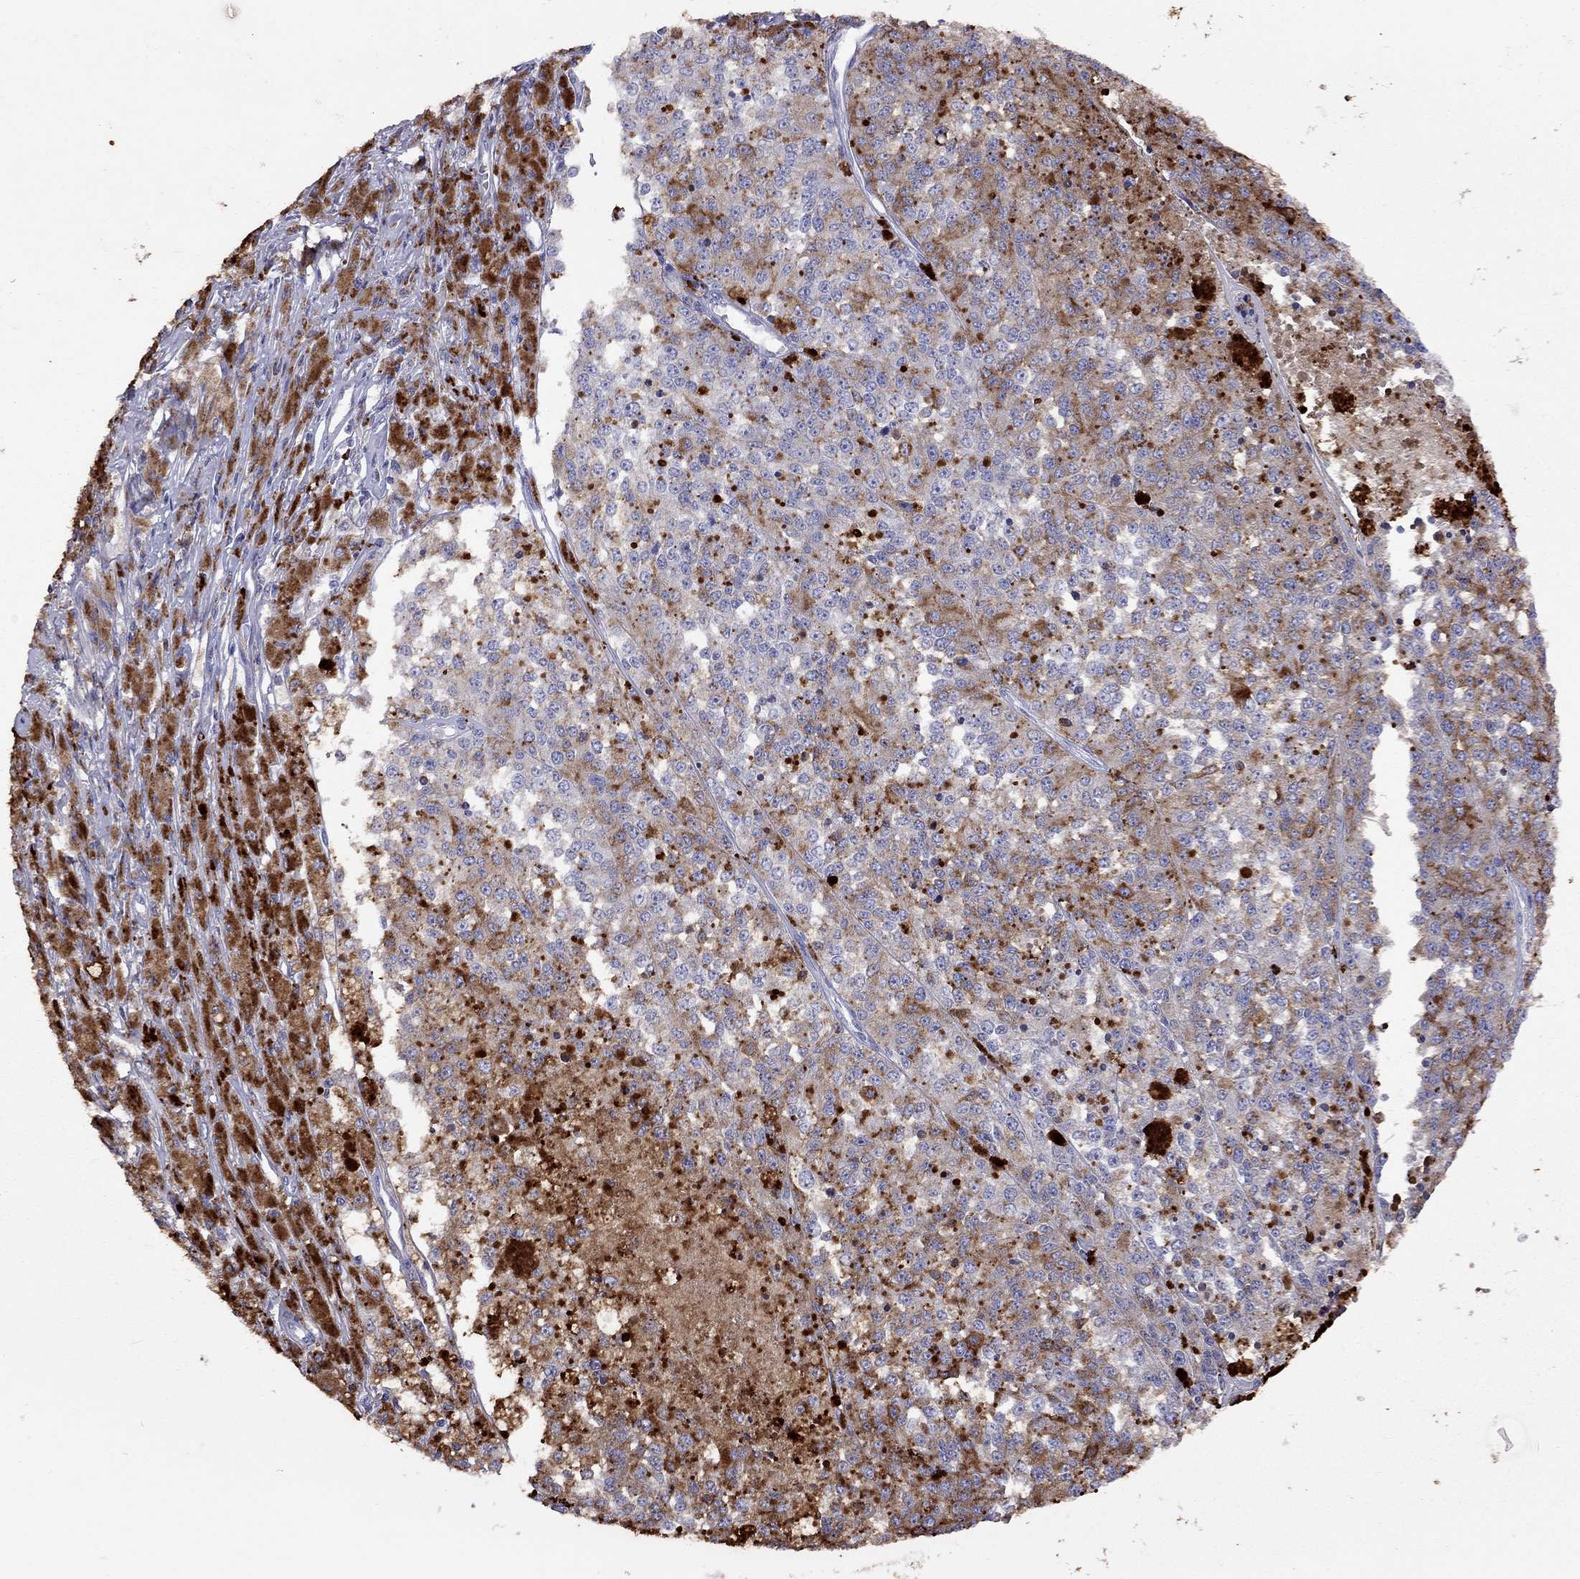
{"staining": {"intensity": "moderate", "quantity": "<25%", "location": "cytoplasmic/membranous"}, "tissue": "melanoma", "cell_type": "Tumor cells", "image_type": "cancer", "snomed": [{"axis": "morphology", "description": "Malignant melanoma, Metastatic site"}, {"axis": "topography", "description": "Lymph node"}], "caption": "Immunohistochemical staining of human malignant melanoma (metastatic site) displays low levels of moderate cytoplasmic/membranous protein positivity in approximately <25% of tumor cells.", "gene": "SERPINA3", "patient": {"sex": "female", "age": 64}}